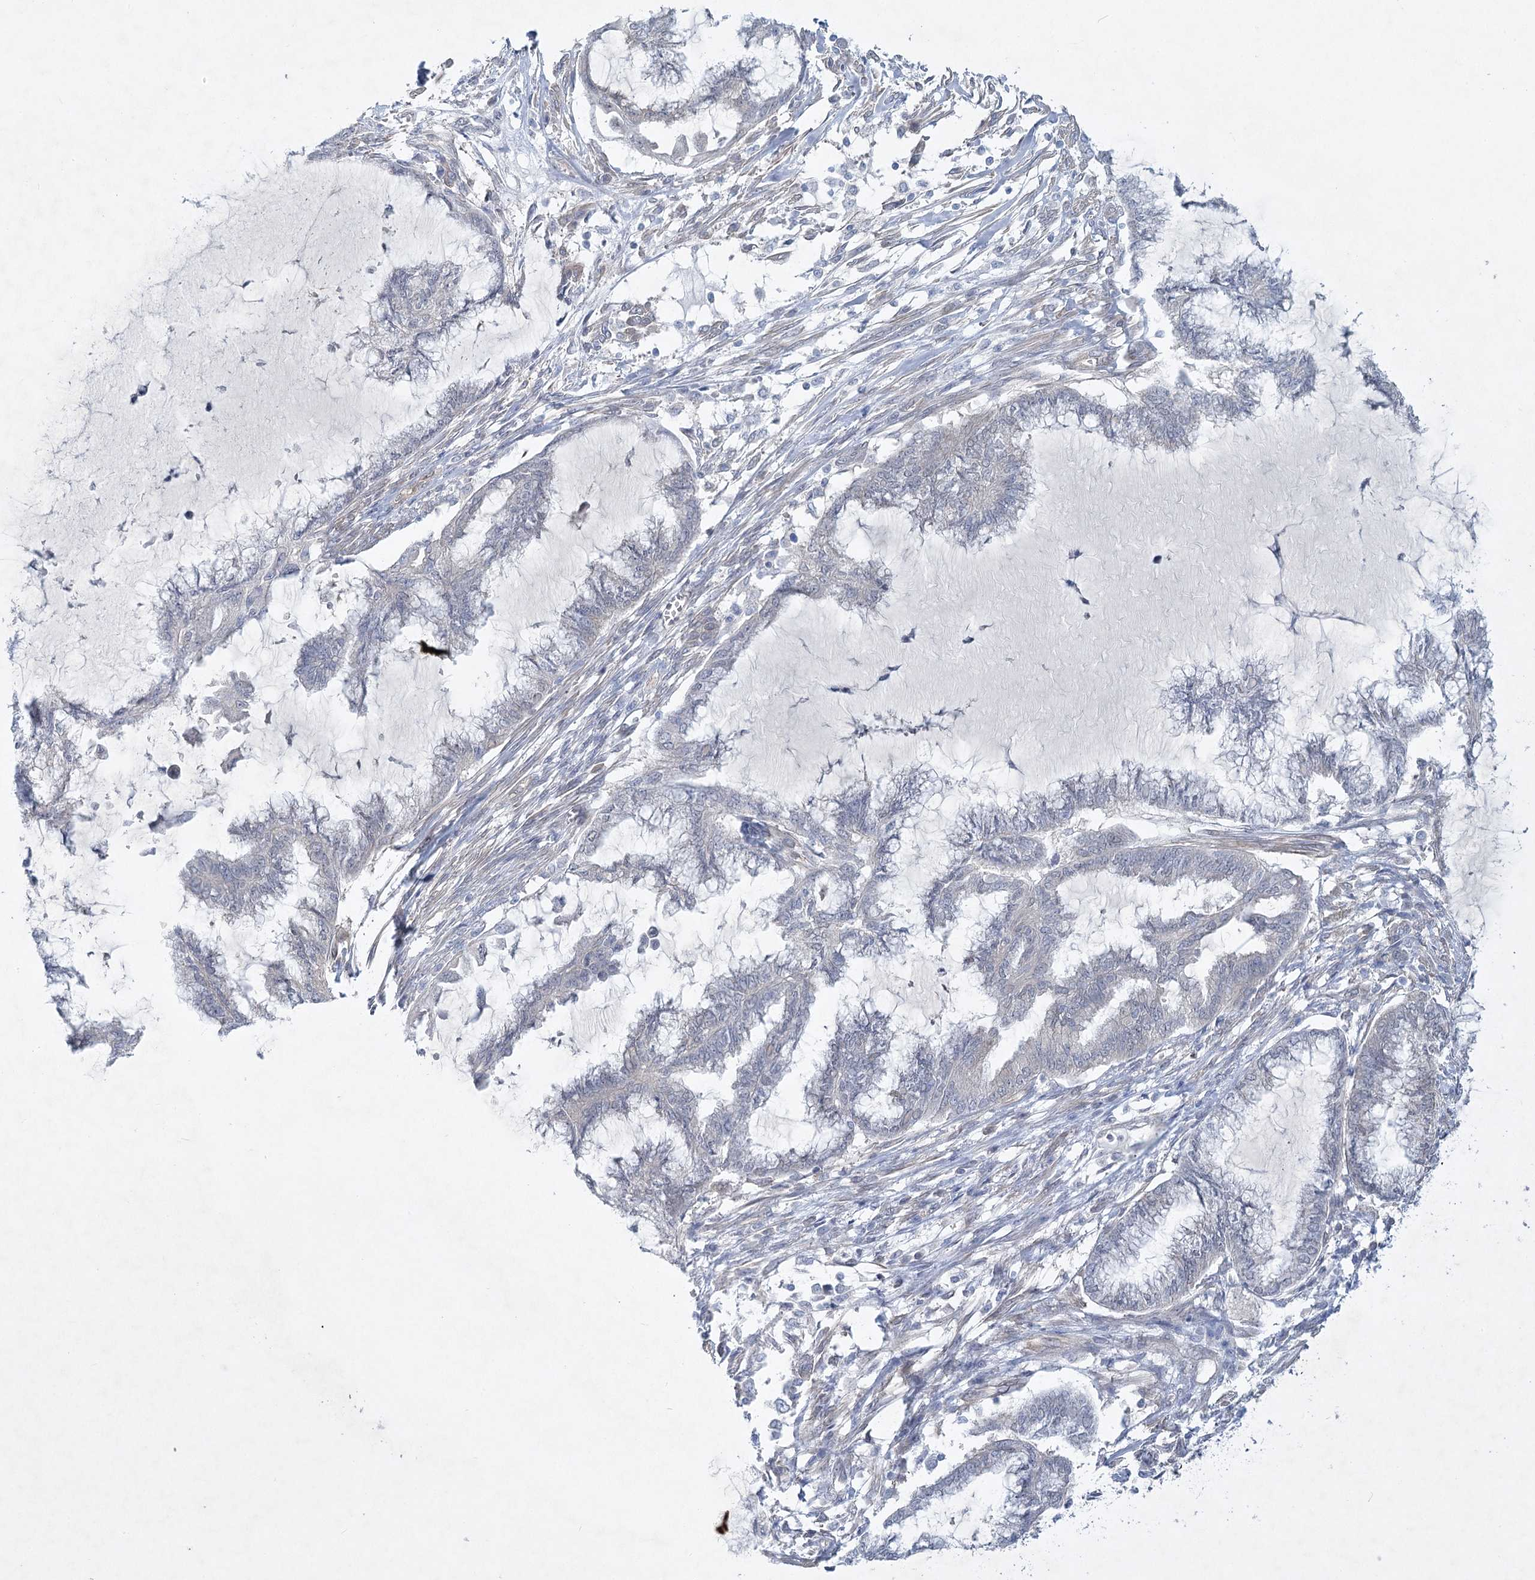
{"staining": {"intensity": "negative", "quantity": "none", "location": "none"}, "tissue": "endometrial cancer", "cell_type": "Tumor cells", "image_type": "cancer", "snomed": [{"axis": "morphology", "description": "Adenocarcinoma, NOS"}, {"axis": "topography", "description": "Endometrium"}], "caption": "A histopathology image of human endometrial adenocarcinoma is negative for staining in tumor cells.", "gene": "AAMDC", "patient": {"sex": "female", "age": 86}}